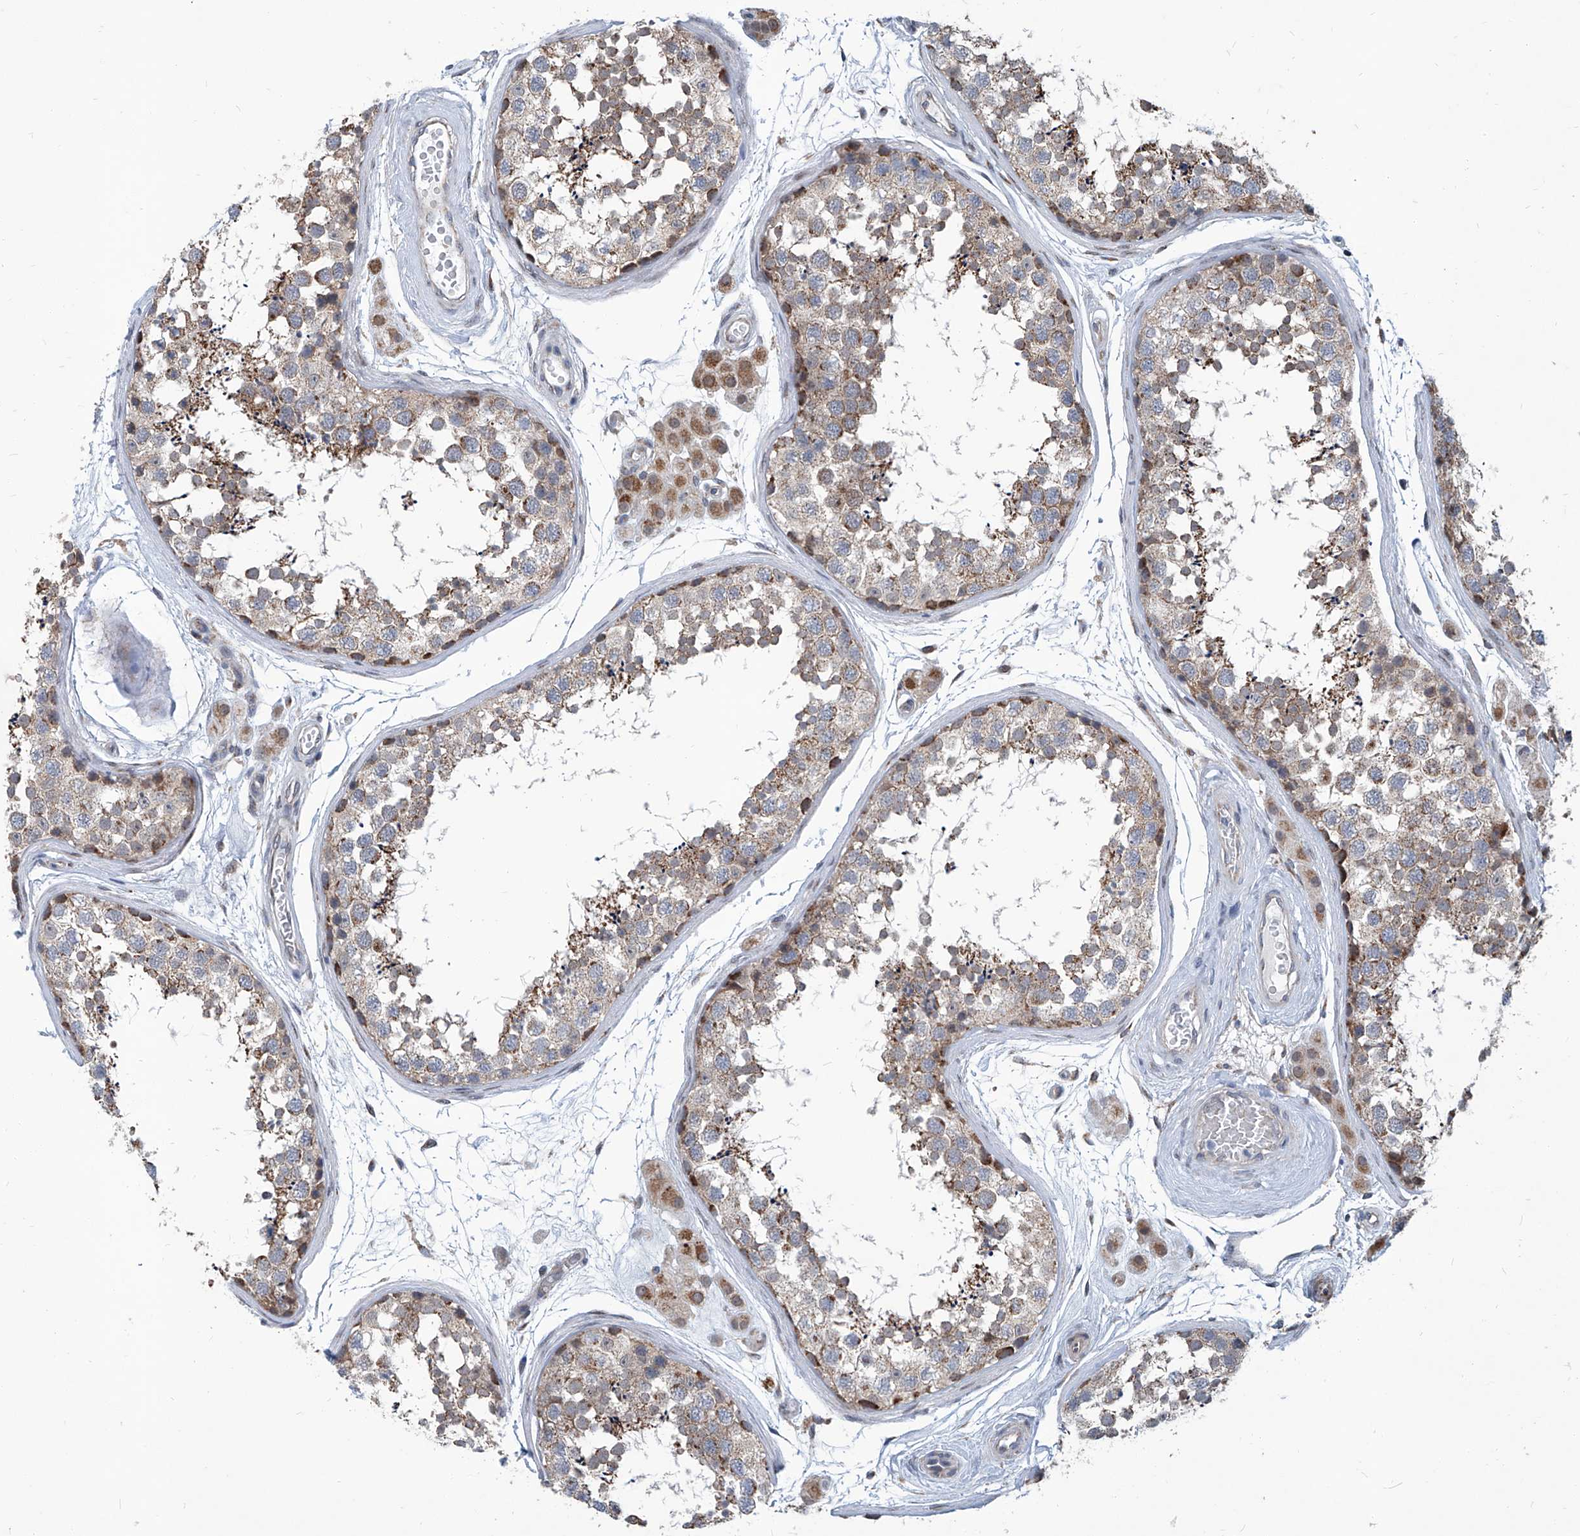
{"staining": {"intensity": "moderate", "quantity": "25%-75%", "location": "cytoplasmic/membranous"}, "tissue": "testis", "cell_type": "Cells in seminiferous ducts", "image_type": "normal", "snomed": [{"axis": "morphology", "description": "Normal tissue, NOS"}, {"axis": "topography", "description": "Testis"}], "caption": "Protein staining of normal testis reveals moderate cytoplasmic/membranous positivity in approximately 25%-75% of cells in seminiferous ducts. The staining was performed using DAB, with brown indicating positive protein expression. Nuclei are stained blue with hematoxylin.", "gene": "USP48", "patient": {"sex": "male", "age": 56}}